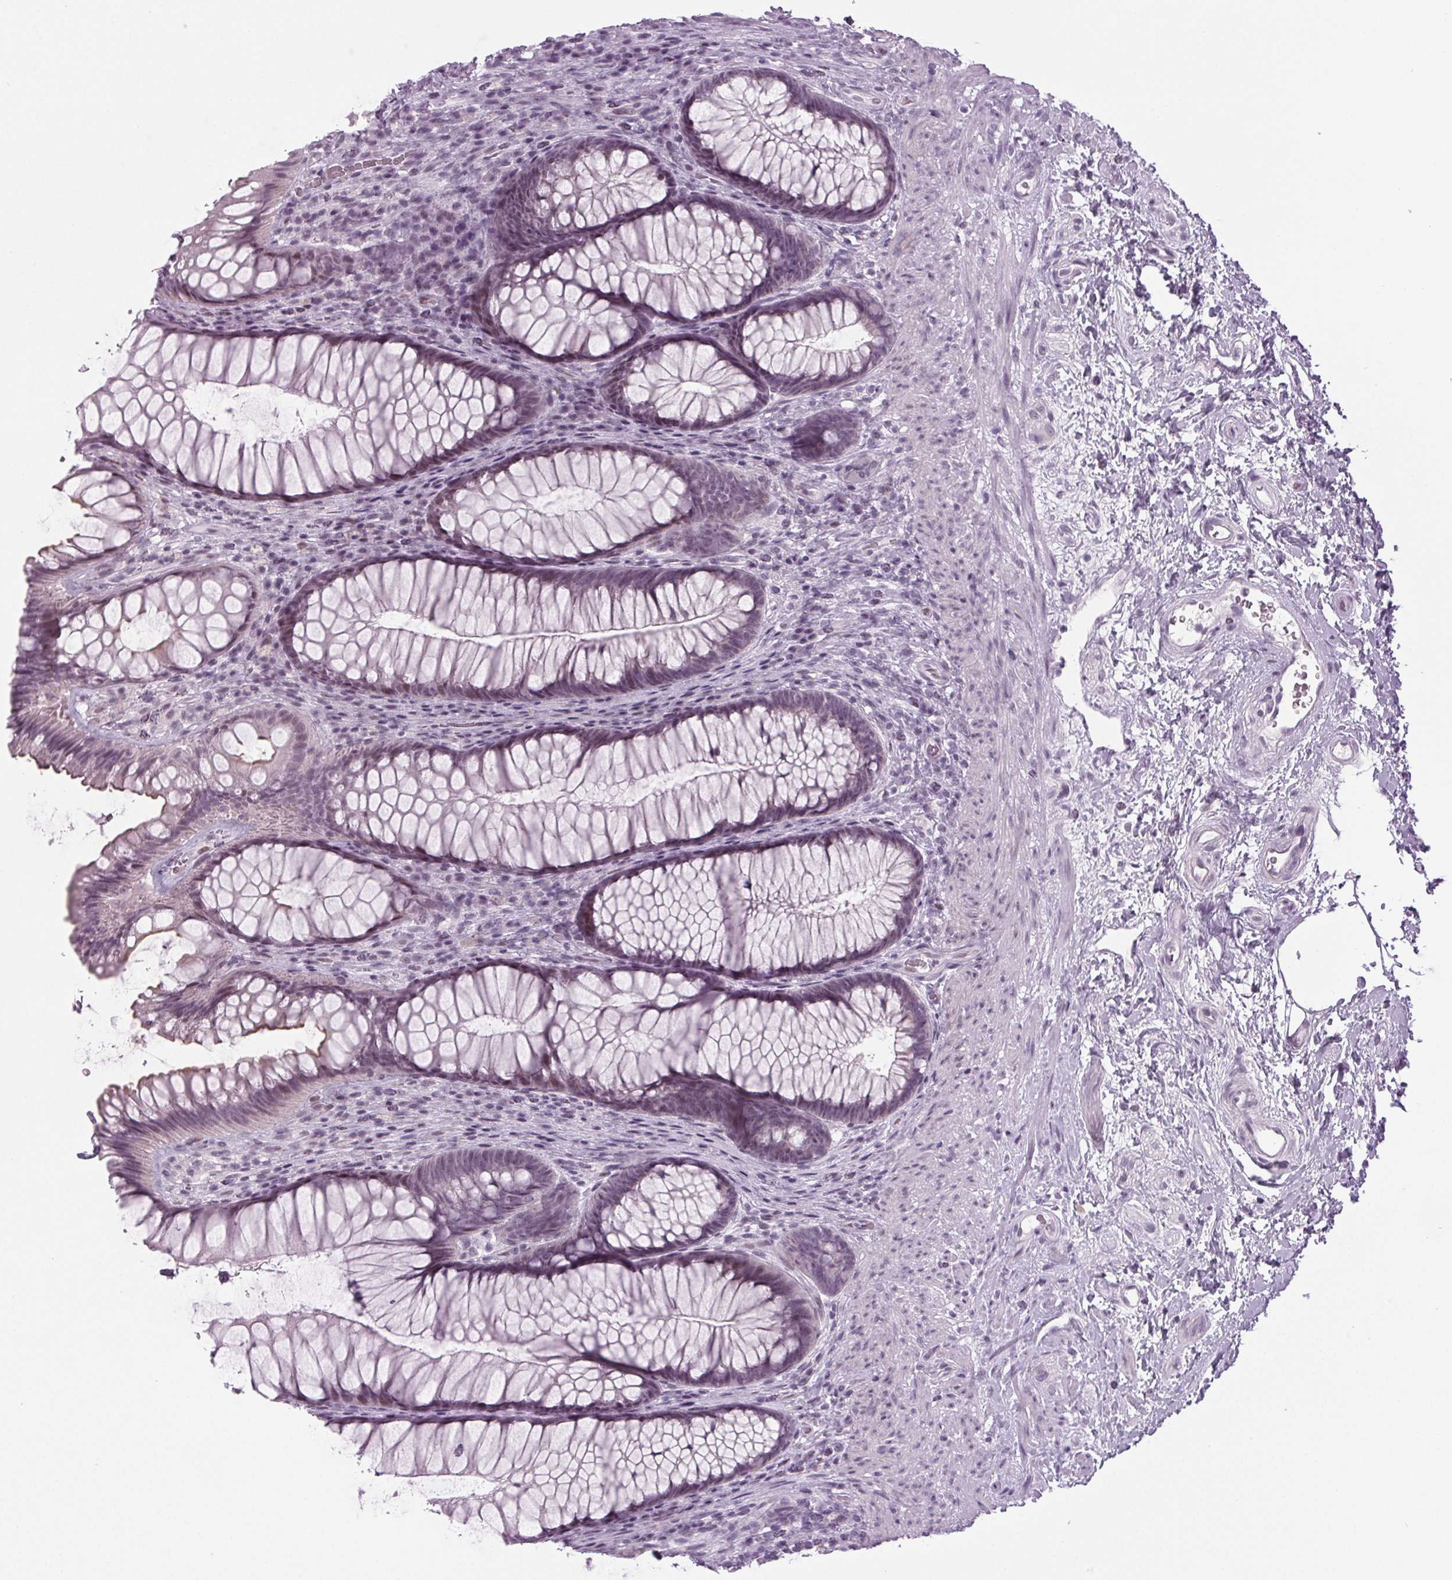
{"staining": {"intensity": "weak", "quantity": "25%-75%", "location": "cytoplasmic/membranous,nuclear"}, "tissue": "rectum", "cell_type": "Glandular cells", "image_type": "normal", "snomed": [{"axis": "morphology", "description": "Normal tissue, NOS"}, {"axis": "topography", "description": "Smooth muscle"}, {"axis": "topography", "description": "Rectum"}], "caption": "Protein staining by immunohistochemistry (IHC) reveals weak cytoplasmic/membranous,nuclear positivity in about 25%-75% of glandular cells in benign rectum.", "gene": "IGF2BP1", "patient": {"sex": "male", "age": 53}}